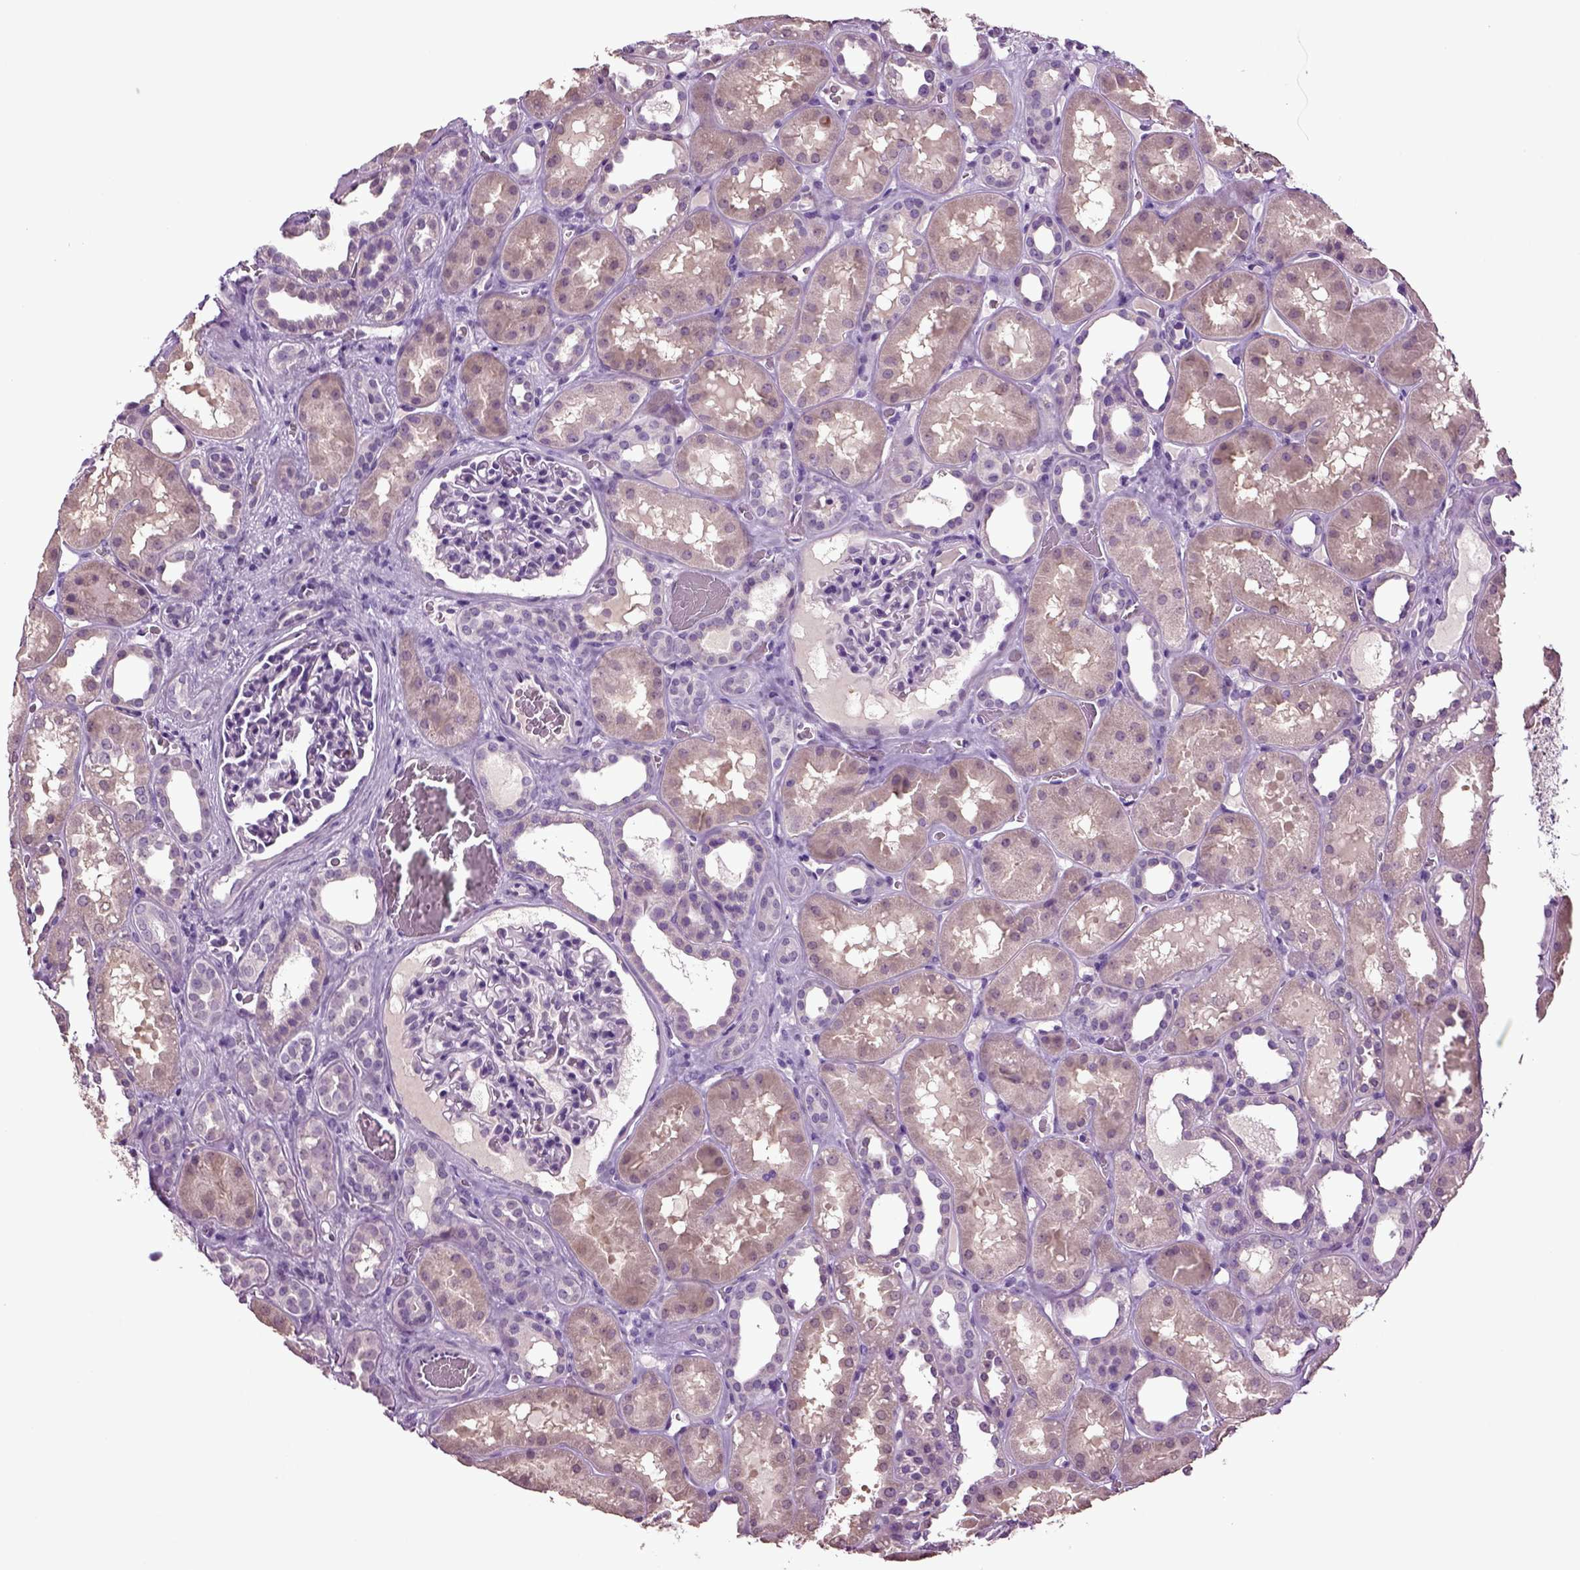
{"staining": {"intensity": "negative", "quantity": "none", "location": "none"}, "tissue": "kidney", "cell_type": "Cells in glomeruli", "image_type": "normal", "snomed": [{"axis": "morphology", "description": "Normal tissue, NOS"}, {"axis": "topography", "description": "Kidney"}], "caption": "Immunohistochemical staining of normal human kidney reveals no significant expression in cells in glomeruli. (Stains: DAB (3,3'-diaminobenzidine) immunohistochemistry with hematoxylin counter stain, Microscopy: brightfield microscopy at high magnification).", "gene": "FGF11", "patient": {"sex": "female", "age": 41}}